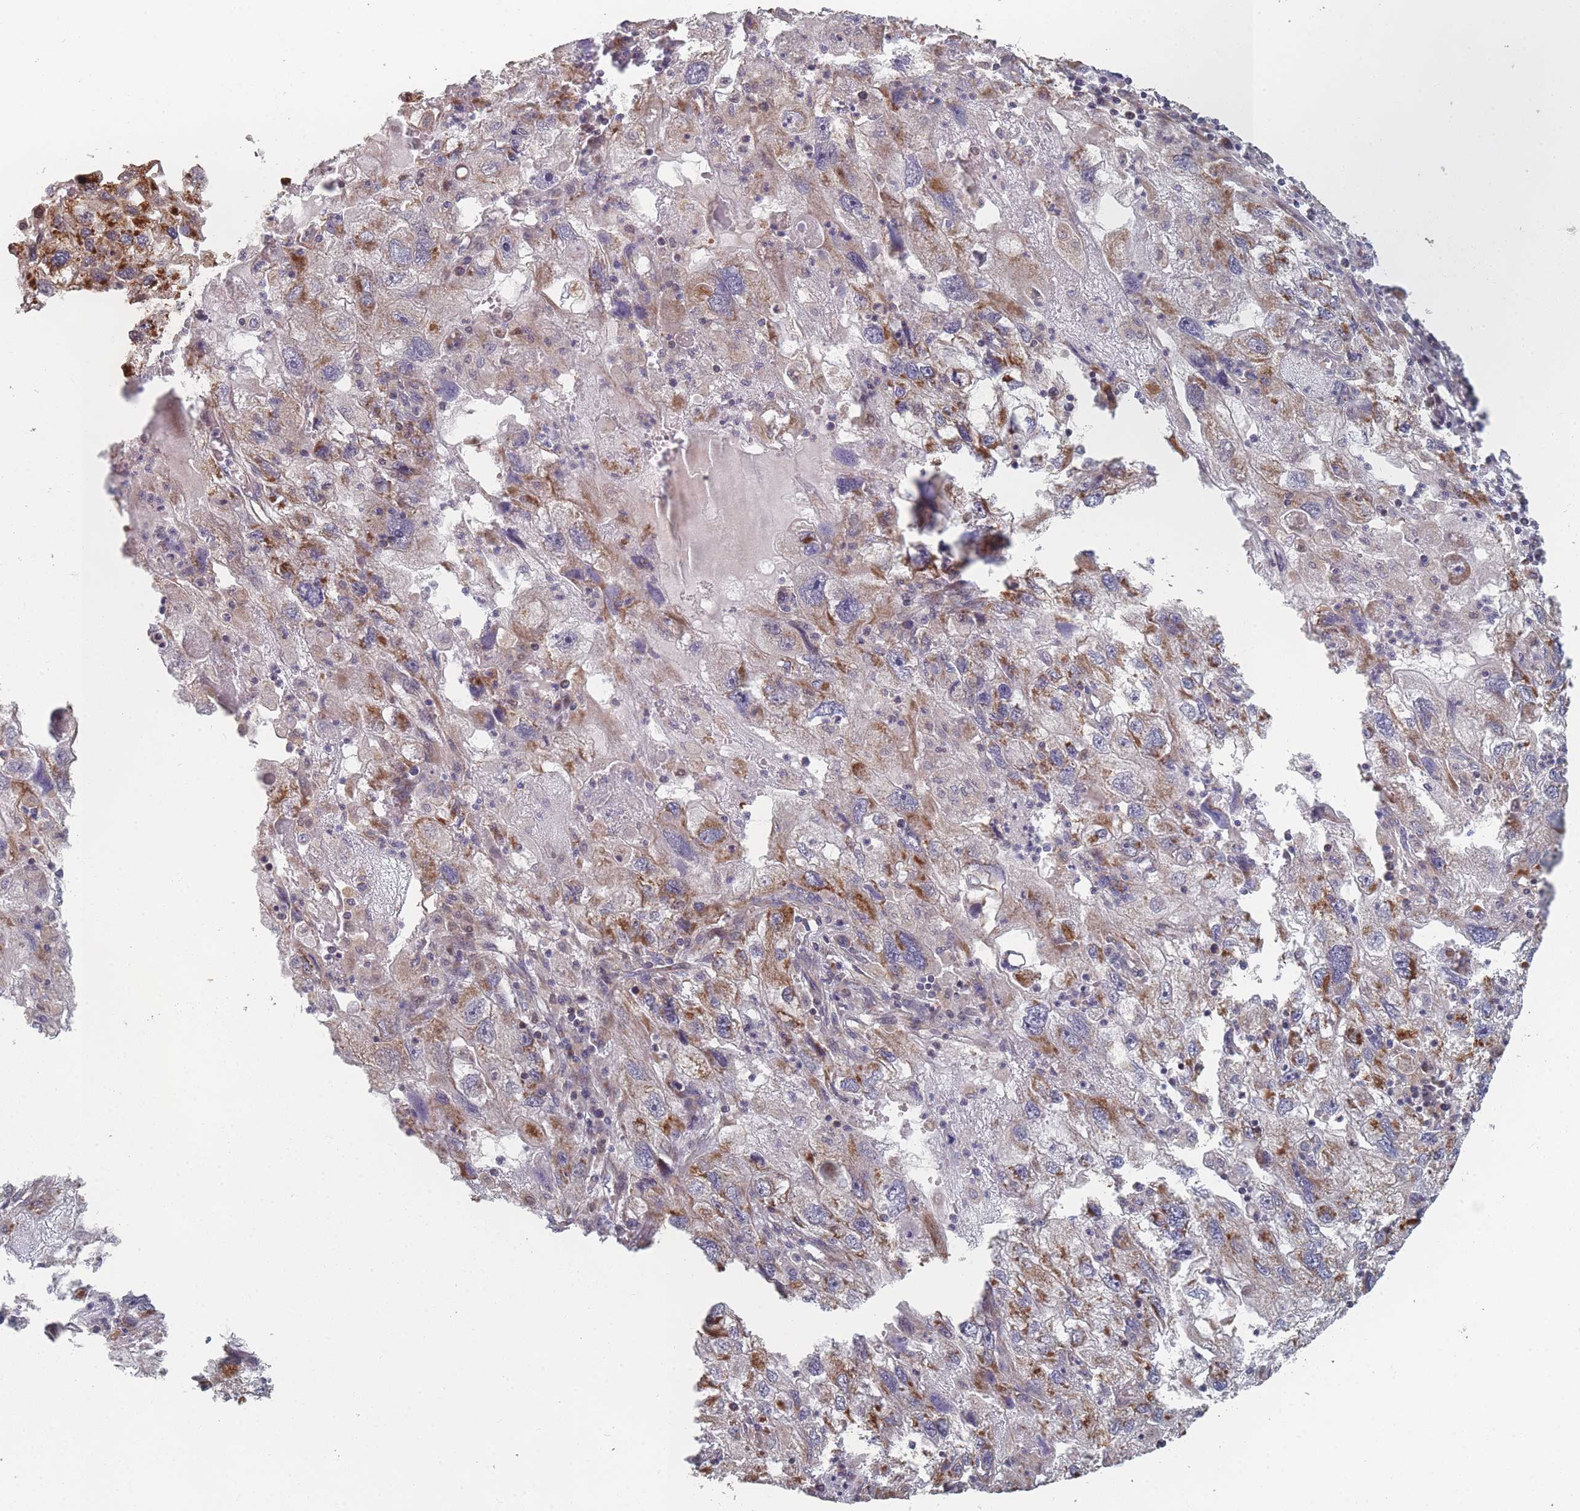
{"staining": {"intensity": "moderate", "quantity": "25%-75%", "location": "cytoplasmic/membranous"}, "tissue": "endometrial cancer", "cell_type": "Tumor cells", "image_type": "cancer", "snomed": [{"axis": "morphology", "description": "Adenocarcinoma, NOS"}, {"axis": "topography", "description": "Endometrium"}], "caption": "The micrograph shows immunohistochemical staining of endometrial adenocarcinoma. There is moderate cytoplasmic/membranous positivity is seen in about 25%-75% of tumor cells.", "gene": "PSMB3", "patient": {"sex": "female", "age": 49}}